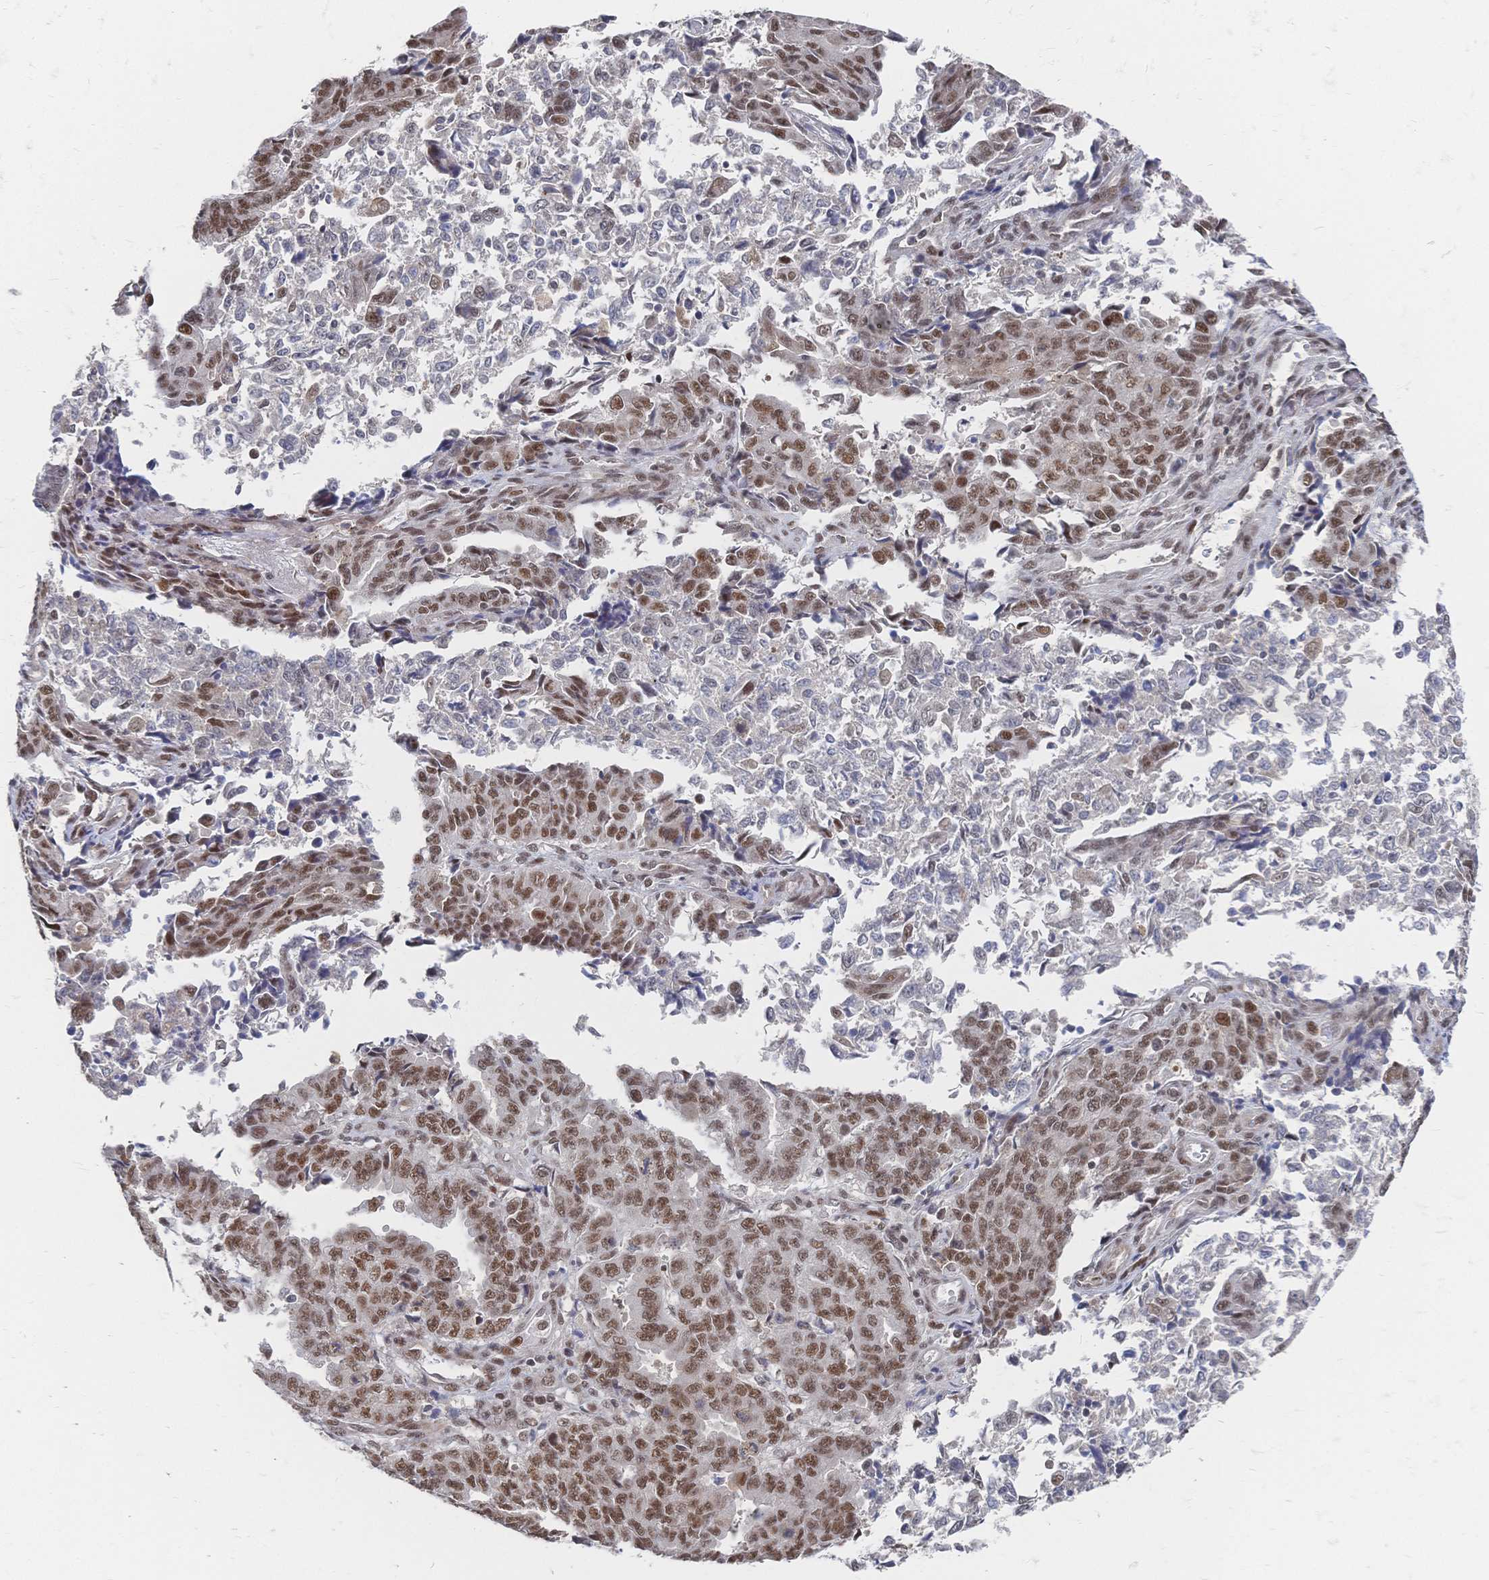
{"staining": {"intensity": "moderate", "quantity": ">75%", "location": "nuclear"}, "tissue": "endometrial cancer", "cell_type": "Tumor cells", "image_type": "cancer", "snomed": [{"axis": "morphology", "description": "Adenocarcinoma, NOS"}, {"axis": "topography", "description": "Endometrium"}], "caption": "Immunohistochemical staining of endometrial adenocarcinoma demonstrates moderate nuclear protein staining in about >75% of tumor cells.", "gene": "NELFA", "patient": {"sex": "female", "age": 50}}